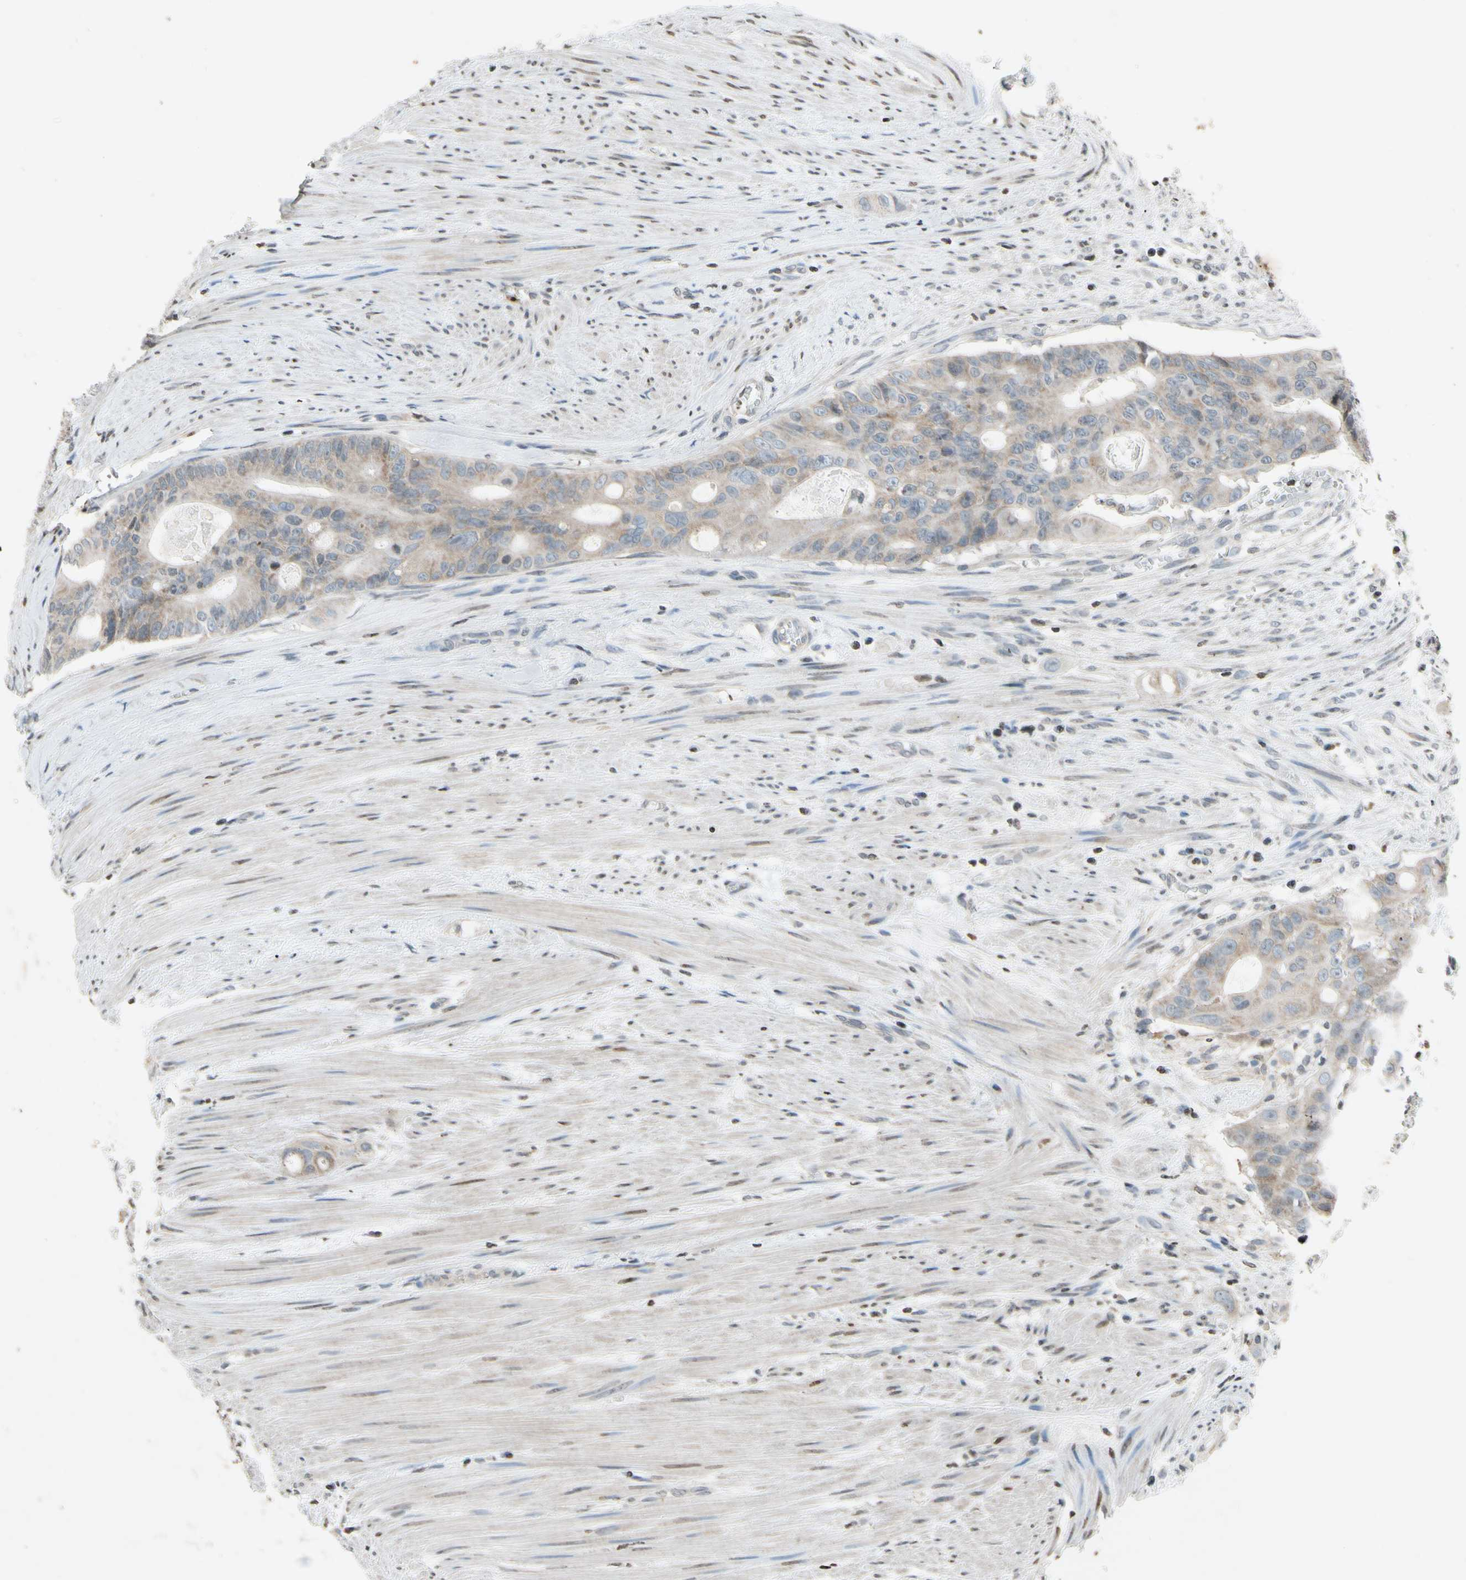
{"staining": {"intensity": "weak", "quantity": ">75%", "location": "cytoplasmic/membranous"}, "tissue": "colorectal cancer", "cell_type": "Tumor cells", "image_type": "cancer", "snomed": [{"axis": "morphology", "description": "Adenocarcinoma, NOS"}, {"axis": "topography", "description": "Colon"}], "caption": "Brown immunohistochemical staining in colorectal cancer displays weak cytoplasmic/membranous expression in approximately >75% of tumor cells.", "gene": "CLDN11", "patient": {"sex": "female", "age": 57}}